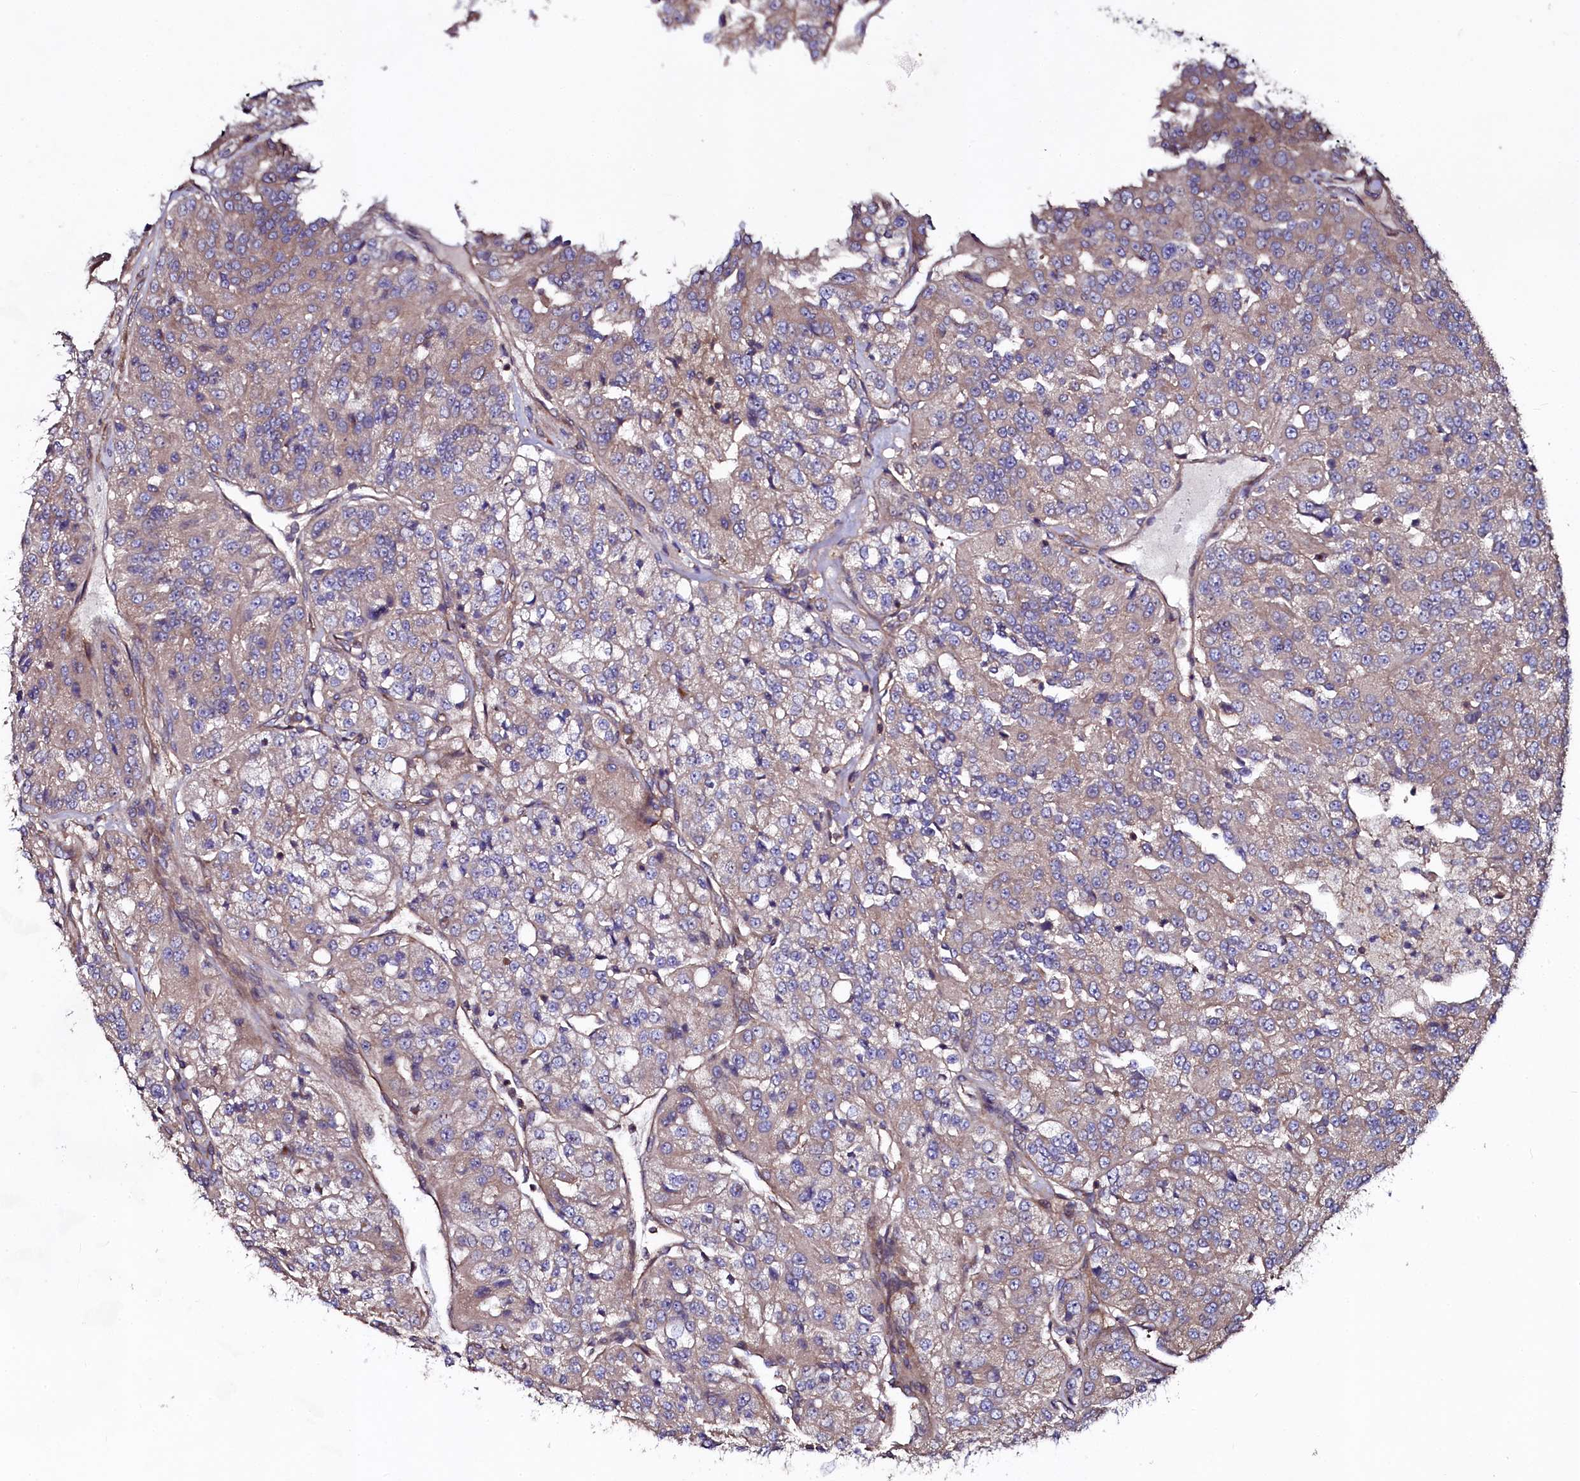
{"staining": {"intensity": "weak", "quantity": "25%-75%", "location": "cytoplasmic/membranous"}, "tissue": "renal cancer", "cell_type": "Tumor cells", "image_type": "cancer", "snomed": [{"axis": "morphology", "description": "Adenocarcinoma, NOS"}, {"axis": "topography", "description": "Kidney"}], "caption": "An image of human renal adenocarcinoma stained for a protein displays weak cytoplasmic/membranous brown staining in tumor cells.", "gene": "USPL1", "patient": {"sex": "female", "age": 63}}